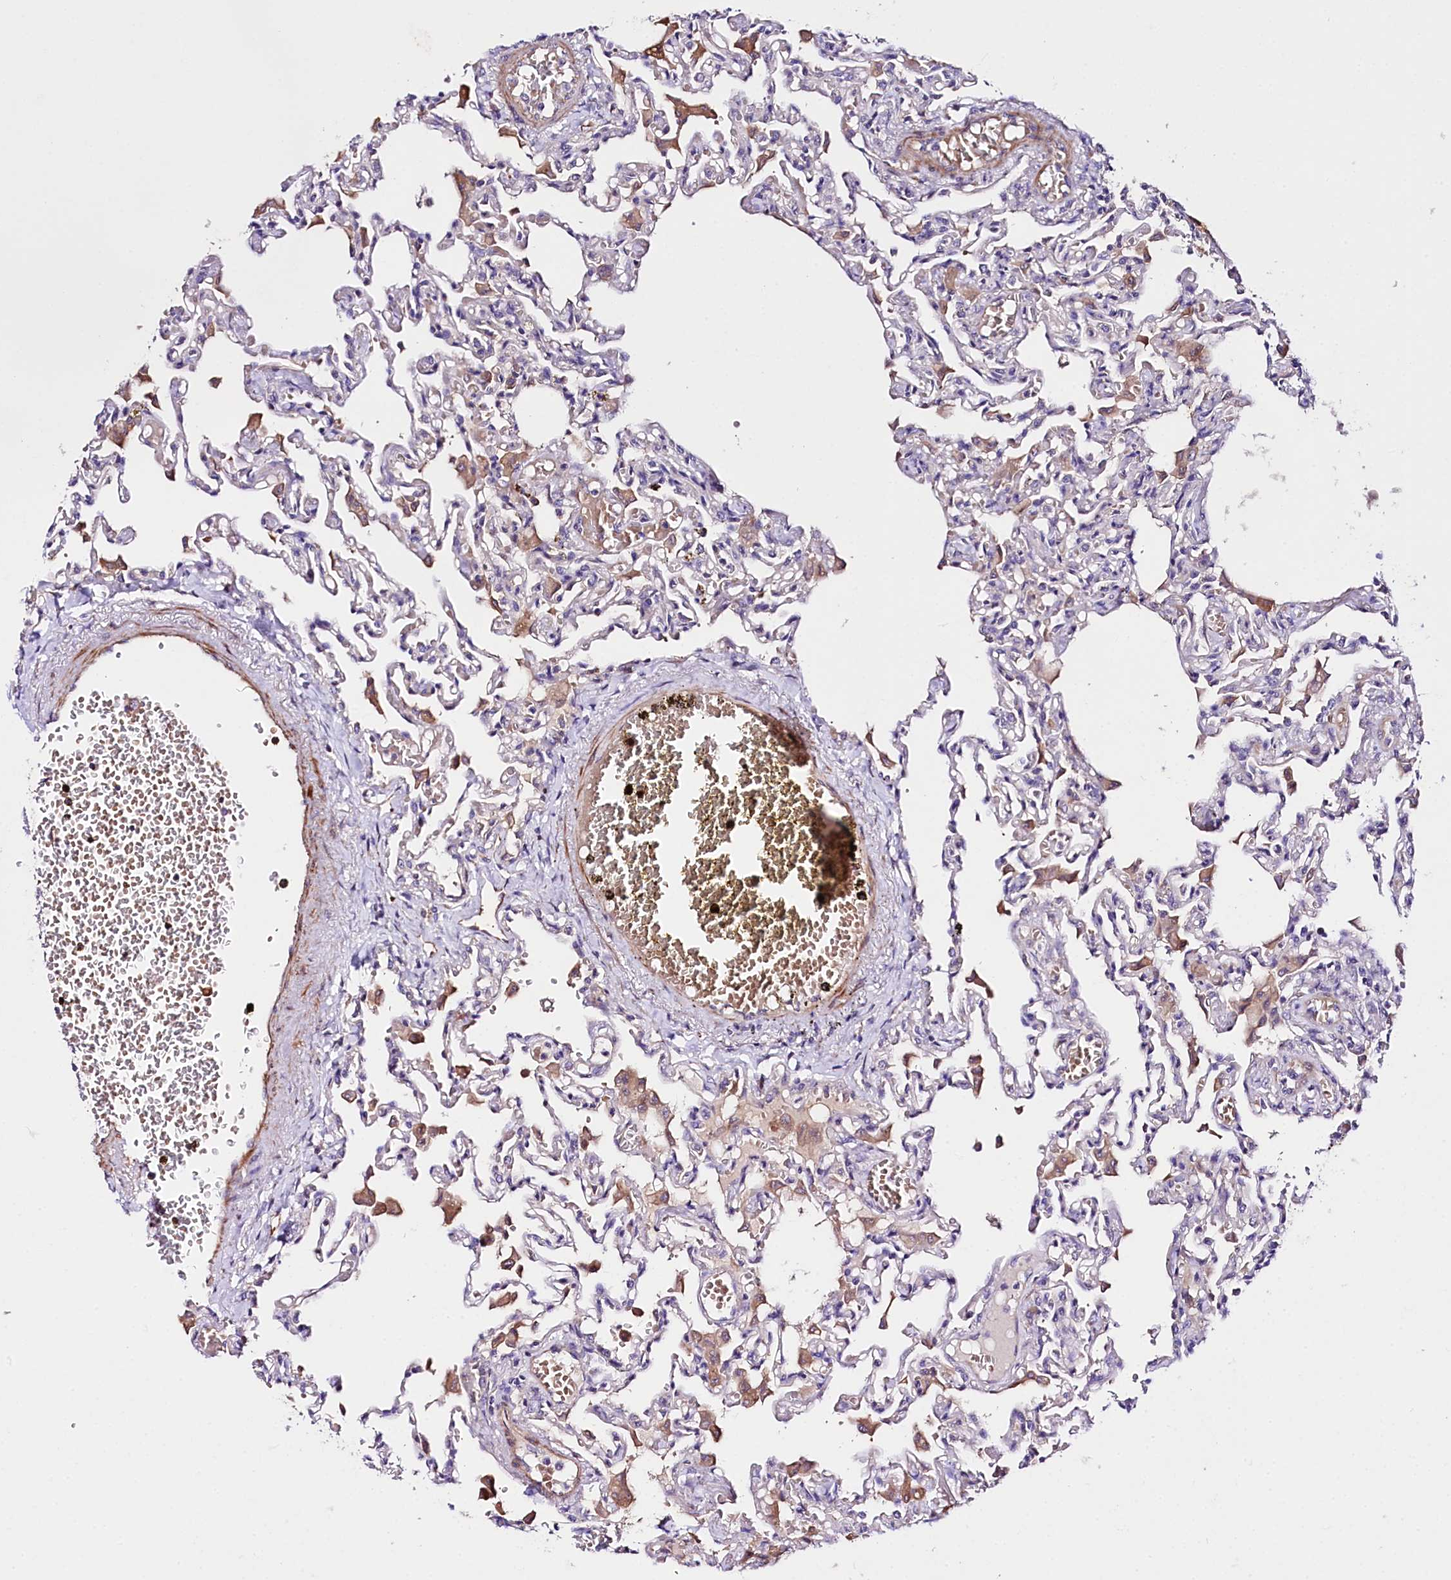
{"staining": {"intensity": "negative", "quantity": "none", "location": "none"}, "tissue": "lung", "cell_type": "Alveolar cells", "image_type": "normal", "snomed": [{"axis": "morphology", "description": "Normal tissue, NOS"}, {"axis": "topography", "description": "Bronchus"}, {"axis": "topography", "description": "Lung"}], "caption": "A high-resolution histopathology image shows immunohistochemistry staining of unremarkable lung, which shows no significant staining in alveolar cells.", "gene": "SLC7A1", "patient": {"sex": "female", "age": 49}}